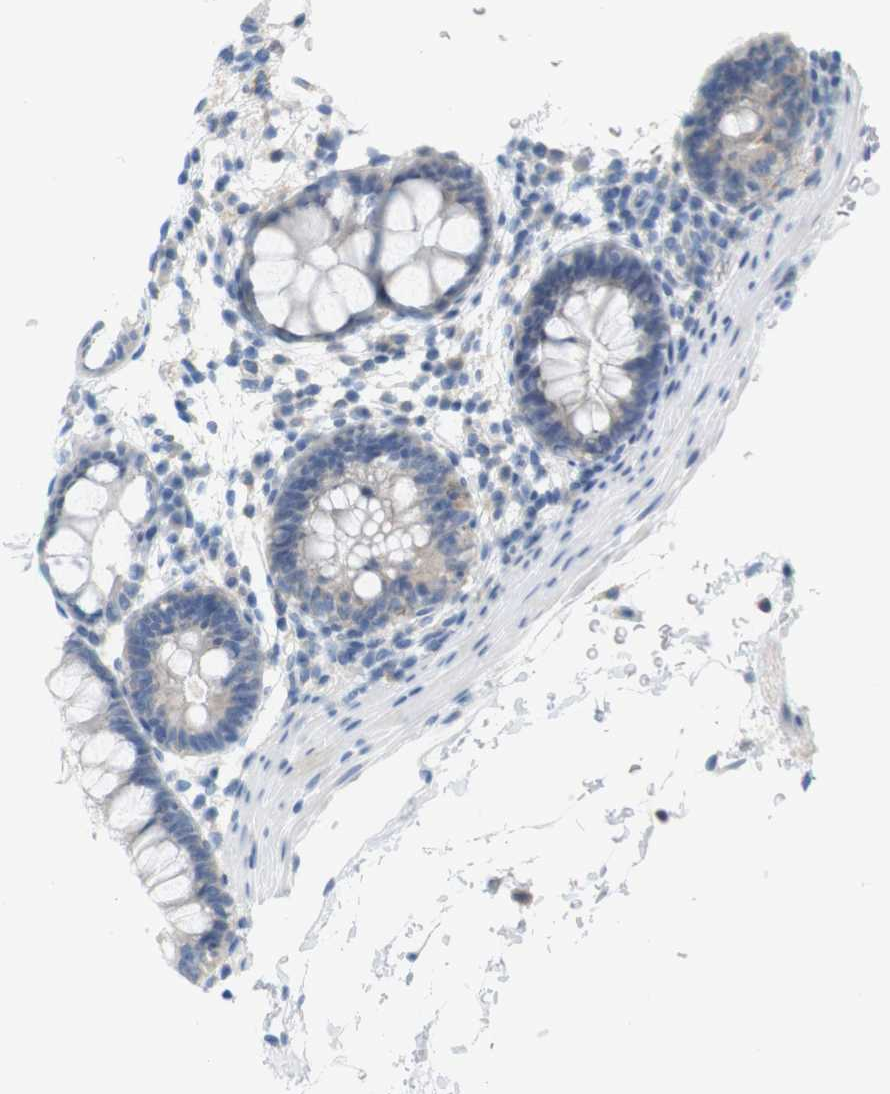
{"staining": {"intensity": "negative", "quantity": "none", "location": "none"}, "tissue": "rectum", "cell_type": "Glandular cells", "image_type": "normal", "snomed": [{"axis": "morphology", "description": "Normal tissue, NOS"}, {"axis": "topography", "description": "Rectum"}], "caption": "A photomicrograph of human rectum is negative for staining in glandular cells. (Stains: DAB immunohistochemistry with hematoxylin counter stain, Microscopy: brightfield microscopy at high magnification).", "gene": "LRRK2", "patient": {"sex": "female", "age": 24}}